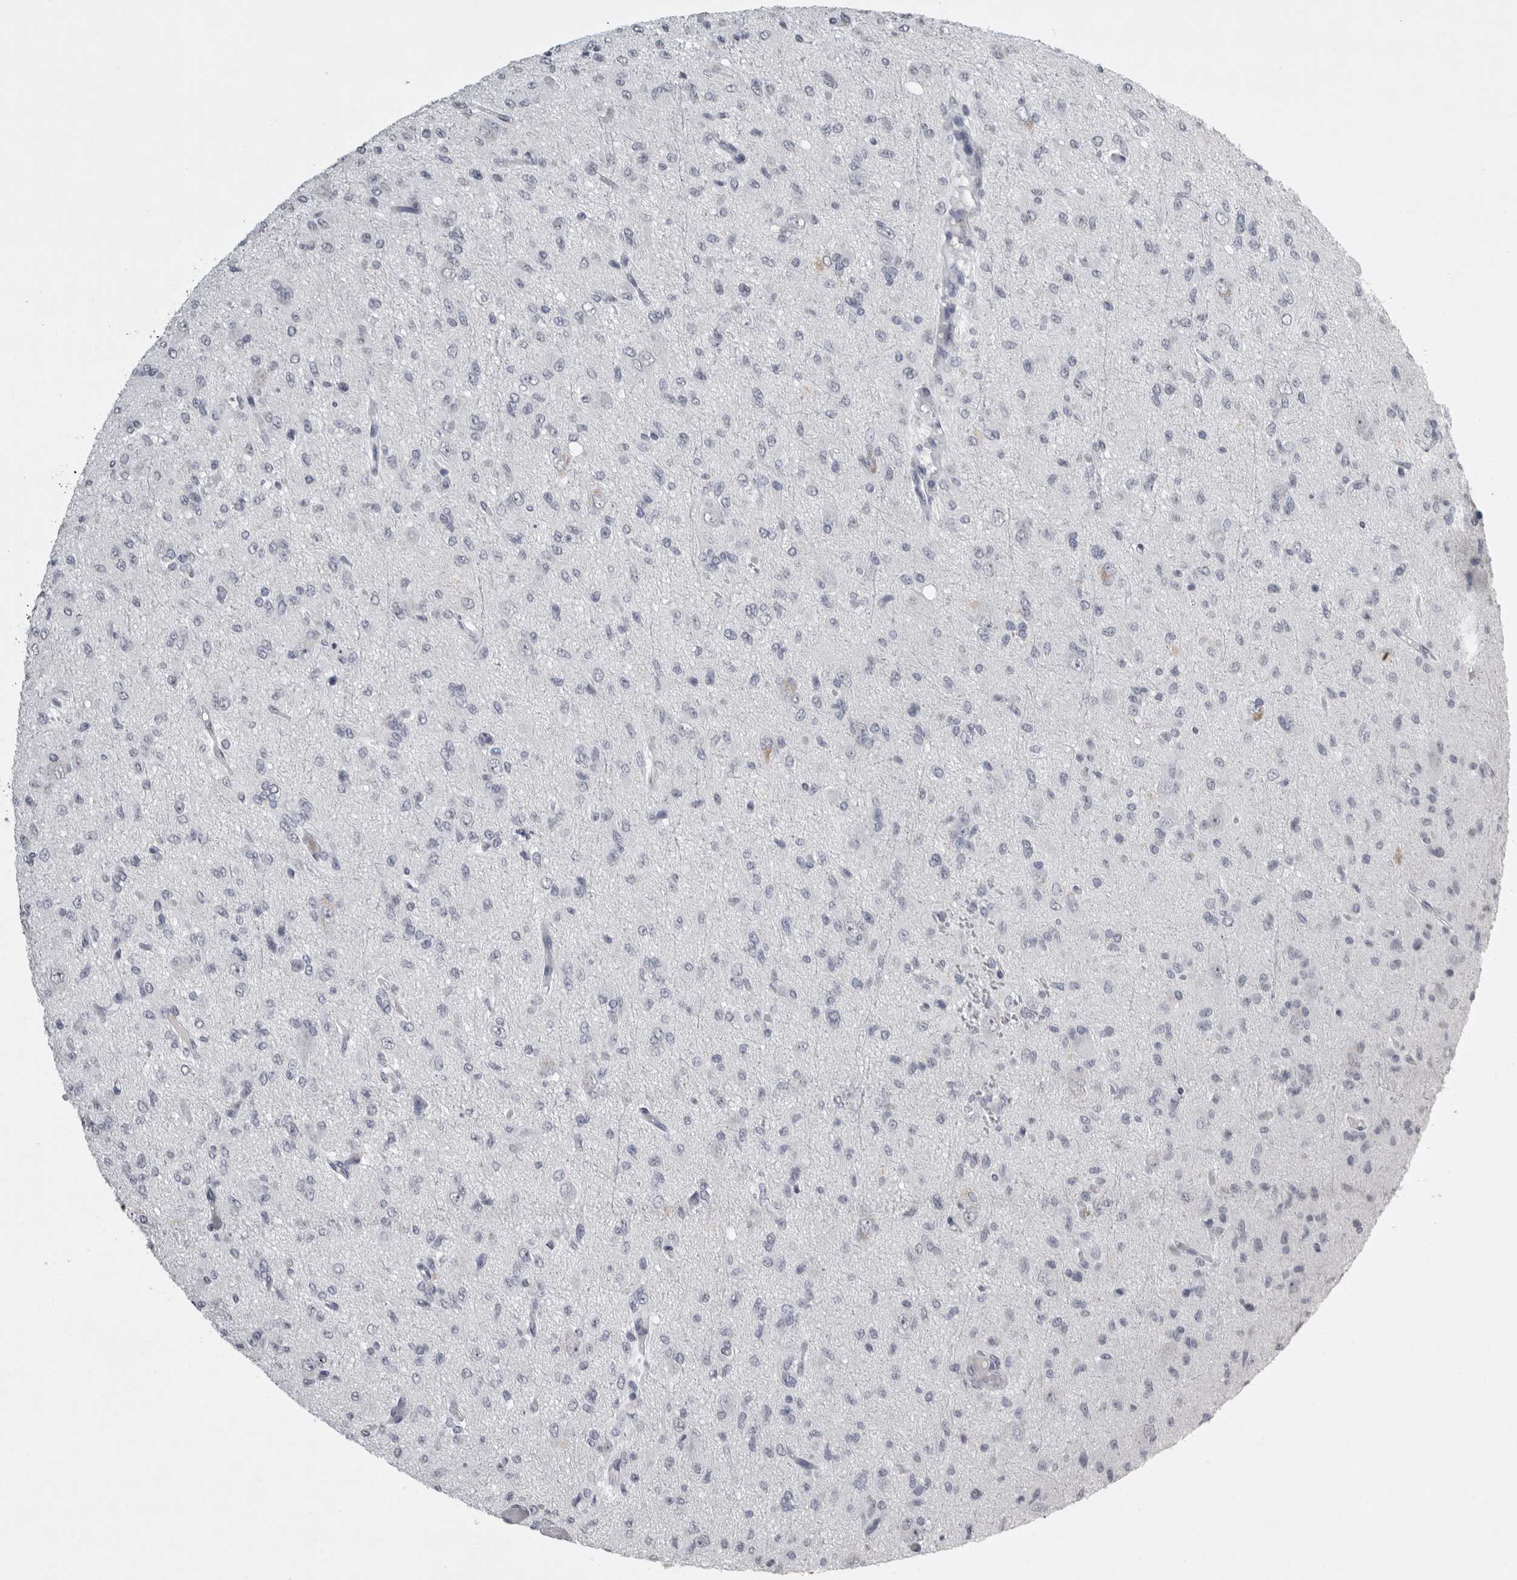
{"staining": {"intensity": "negative", "quantity": "none", "location": "none"}, "tissue": "glioma", "cell_type": "Tumor cells", "image_type": "cancer", "snomed": [{"axis": "morphology", "description": "Glioma, malignant, High grade"}, {"axis": "topography", "description": "Brain"}], "caption": "Immunohistochemistry (IHC) of high-grade glioma (malignant) displays no positivity in tumor cells.", "gene": "GNLY", "patient": {"sex": "female", "age": 59}}